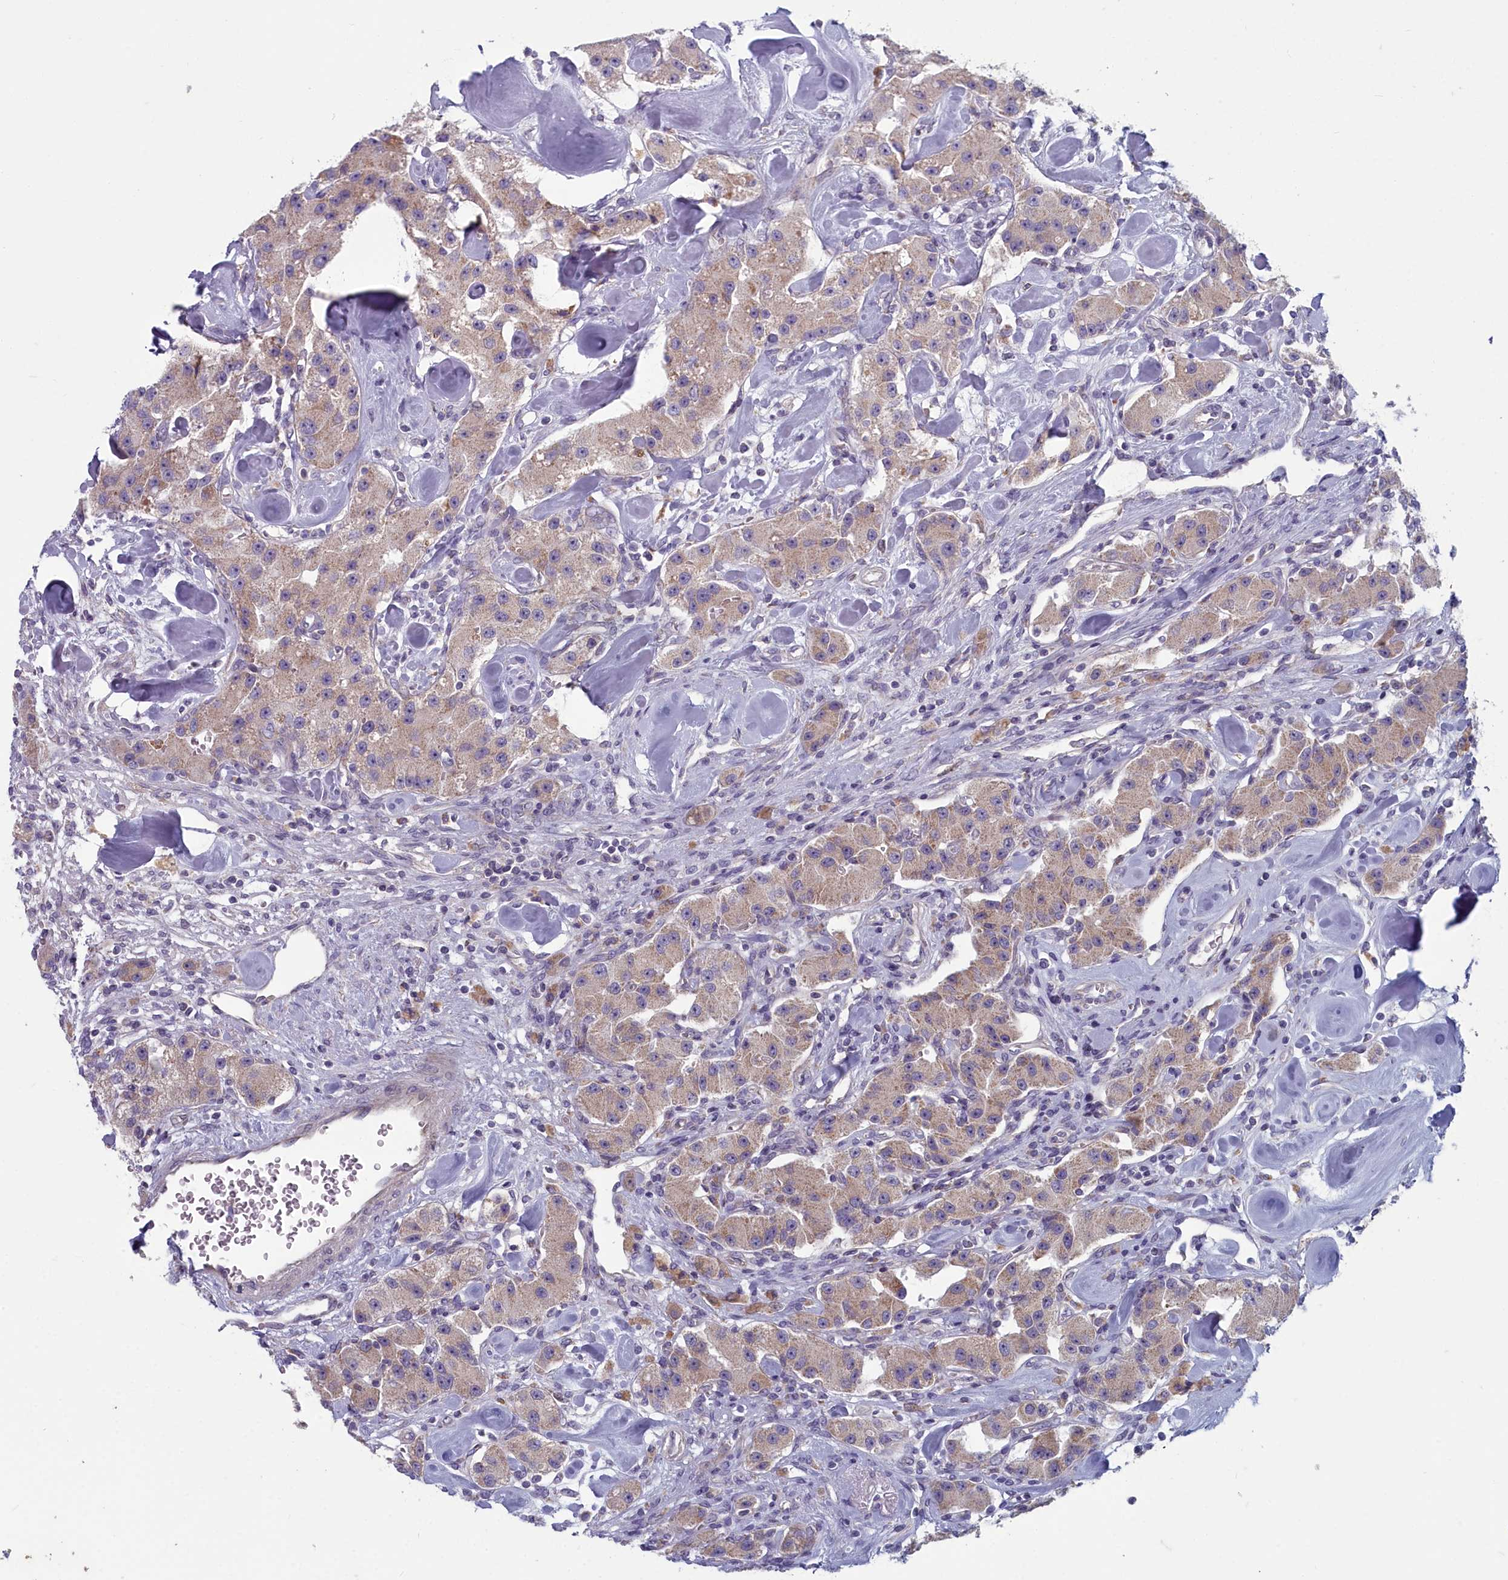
{"staining": {"intensity": "weak", "quantity": ">75%", "location": "cytoplasmic/membranous"}, "tissue": "carcinoid", "cell_type": "Tumor cells", "image_type": "cancer", "snomed": [{"axis": "morphology", "description": "Carcinoid, malignant, NOS"}, {"axis": "topography", "description": "Pancreas"}], "caption": "Carcinoid (malignant) stained for a protein displays weak cytoplasmic/membranous positivity in tumor cells. (Brightfield microscopy of DAB IHC at high magnification).", "gene": "INSYN2A", "patient": {"sex": "male", "age": 41}}